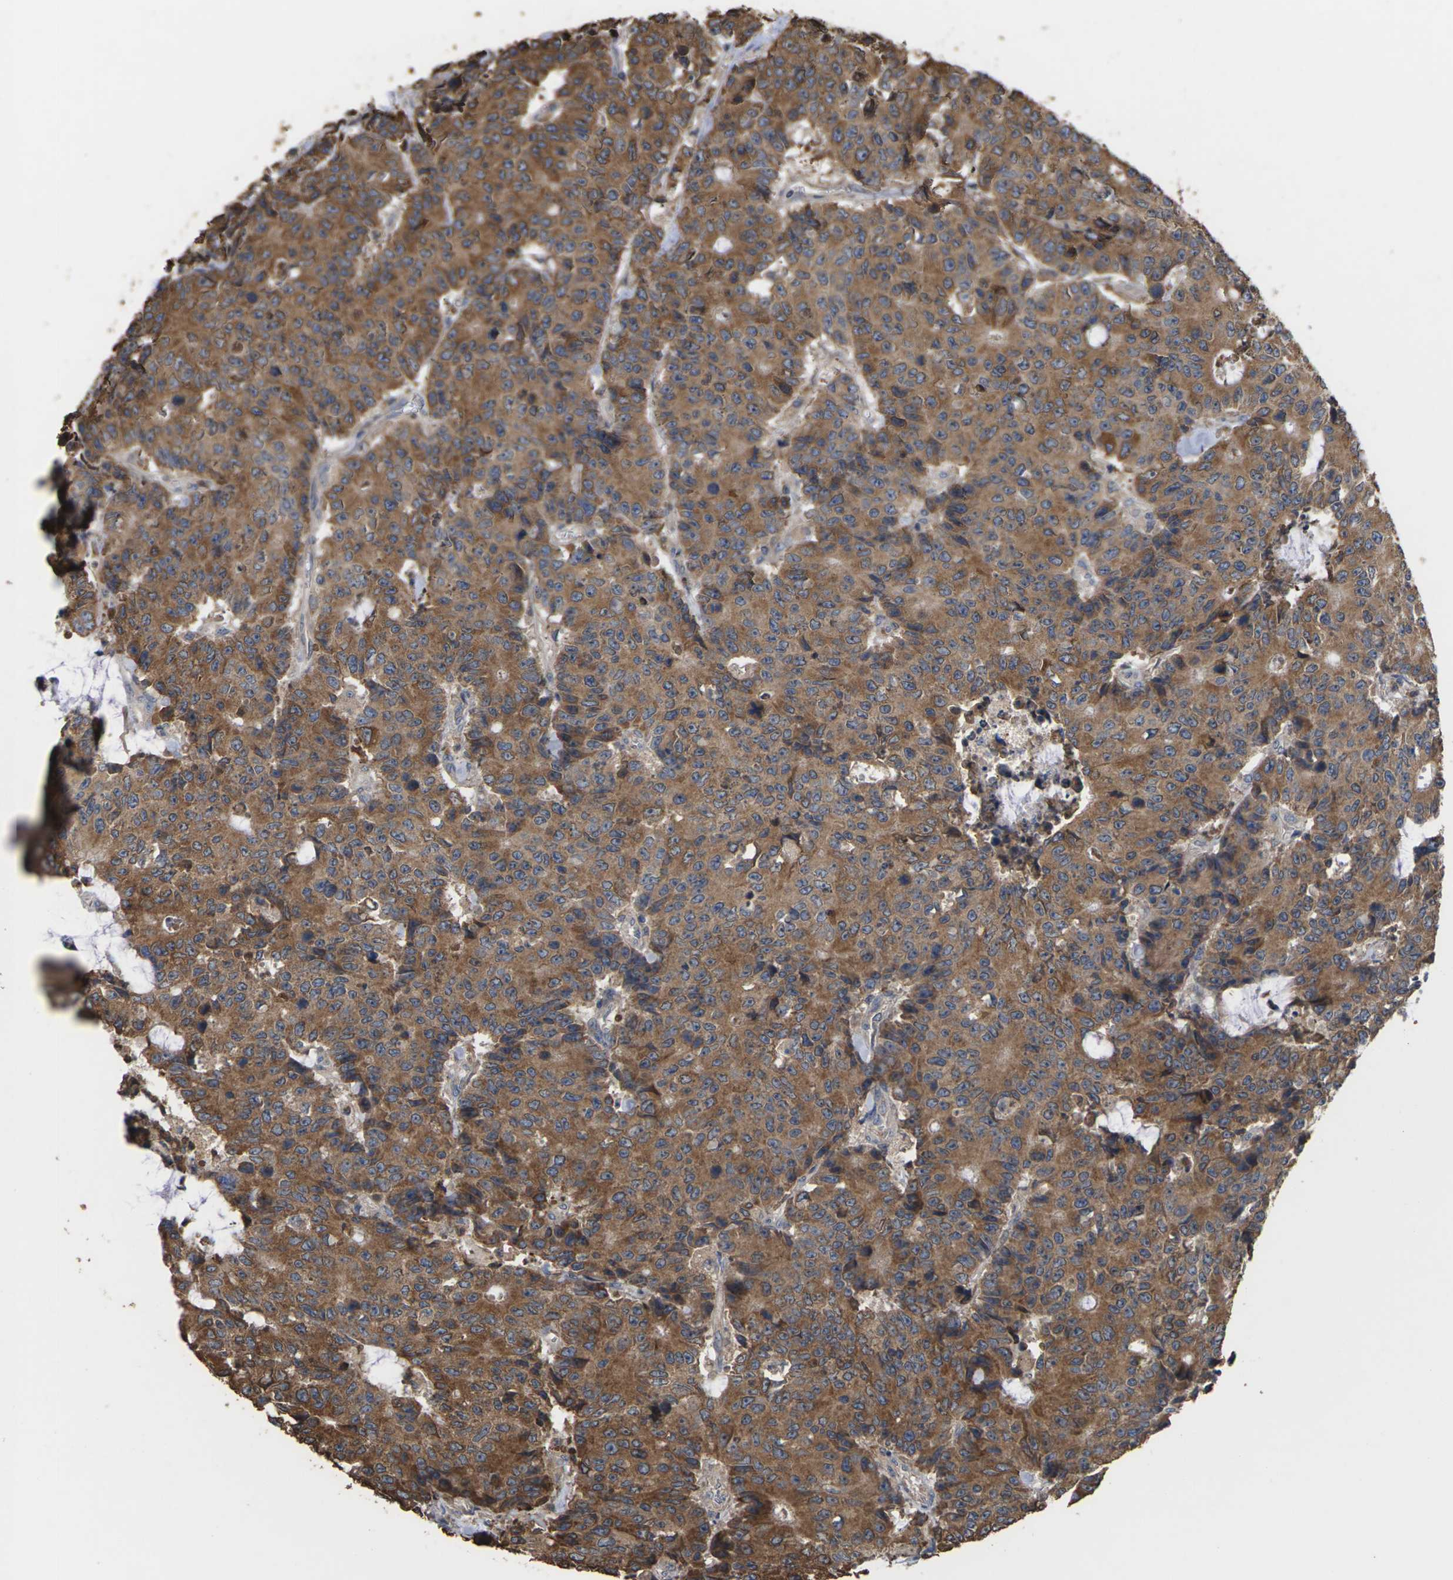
{"staining": {"intensity": "moderate", "quantity": ">75%", "location": "cytoplasmic/membranous"}, "tissue": "colorectal cancer", "cell_type": "Tumor cells", "image_type": "cancer", "snomed": [{"axis": "morphology", "description": "Adenocarcinoma, NOS"}, {"axis": "topography", "description": "Colon"}], "caption": "Colorectal adenocarcinoma tissue exhibits moderate cytoplasmic/membranous staining in approximately >75% of tumor cells", "gene": "TIAM1", "patient": {"sex": "female", "age": 86}}